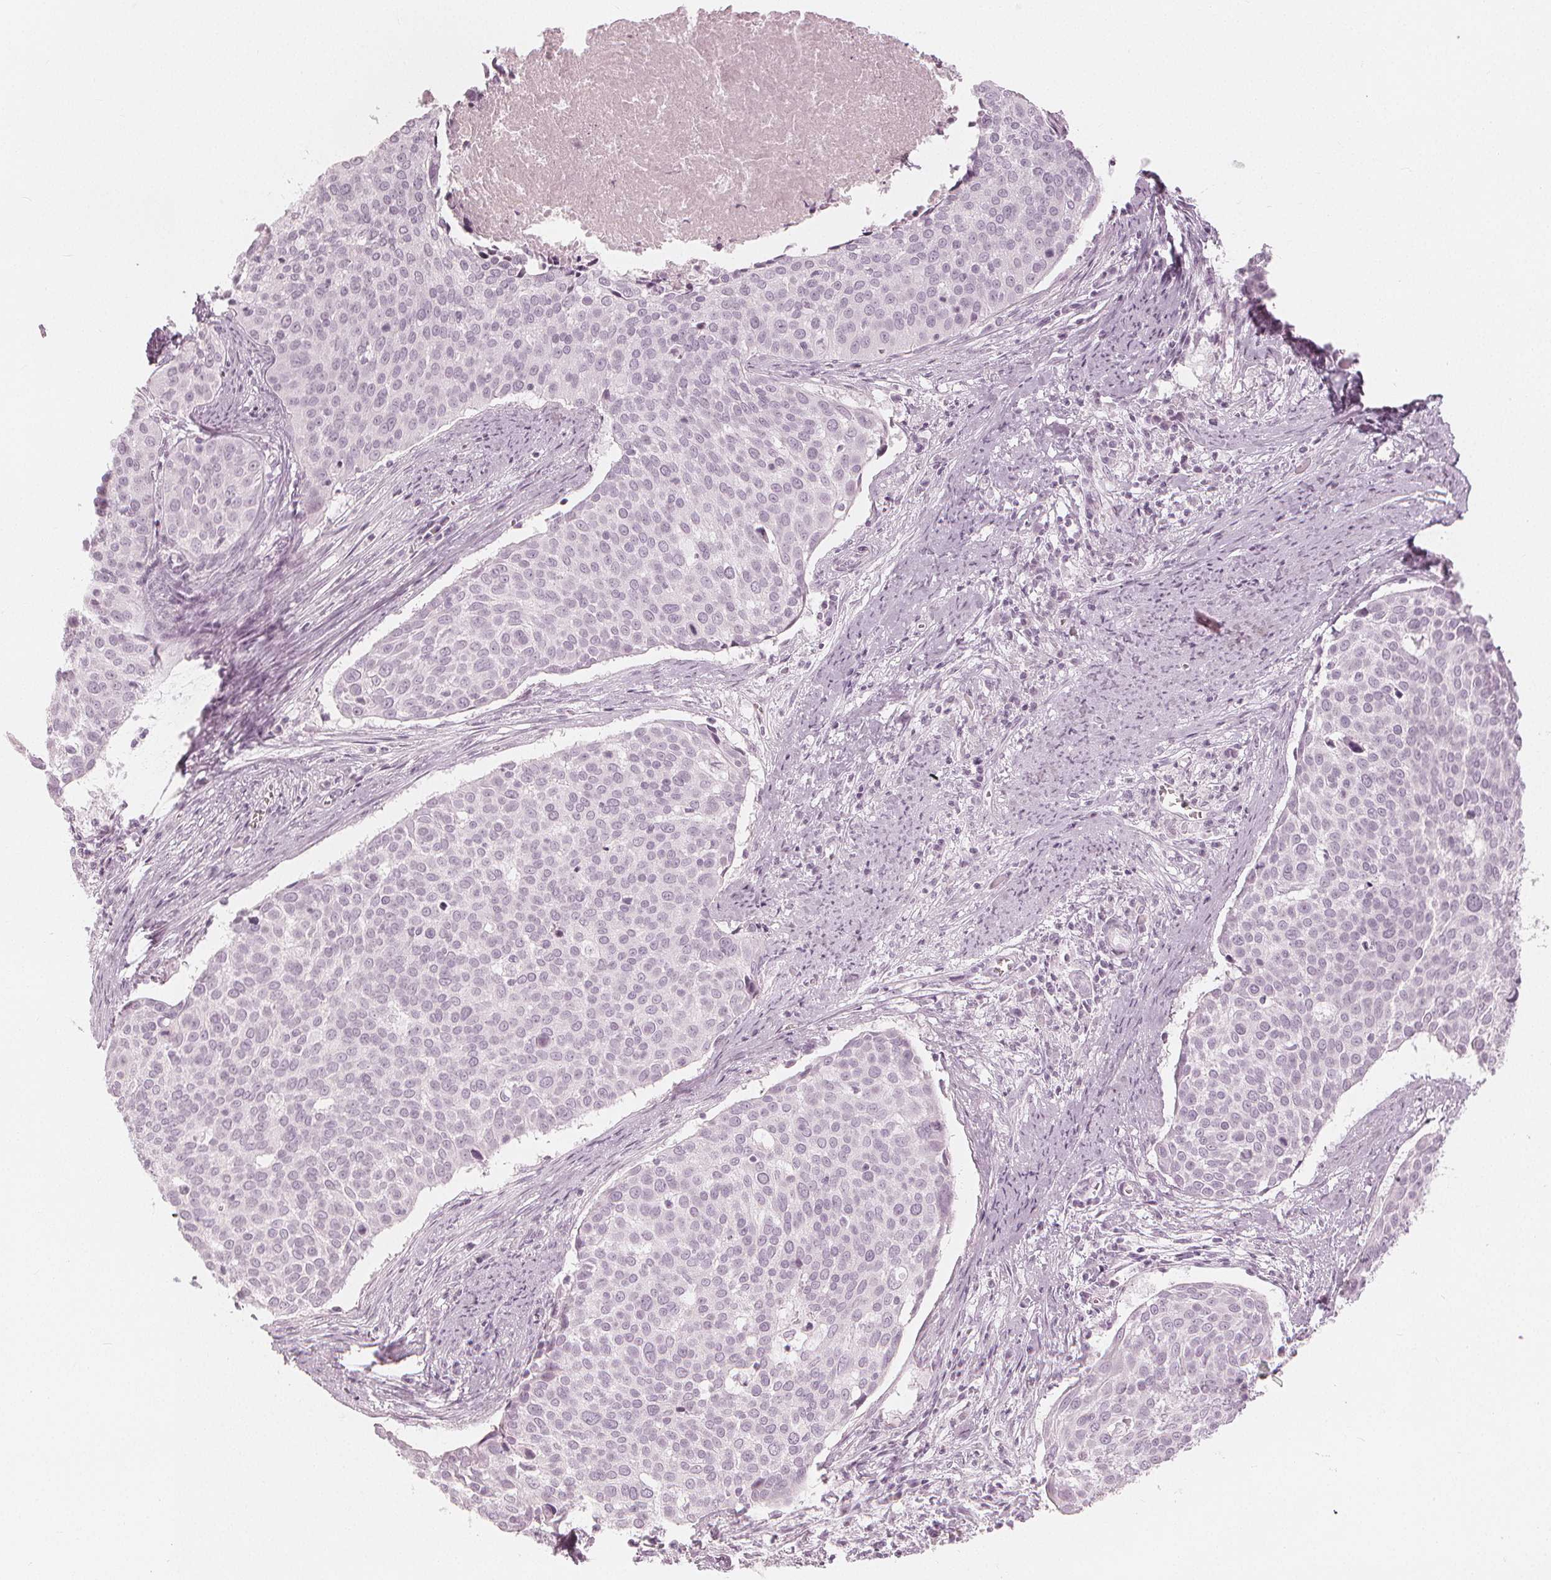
{"staining": {"intensity": "negative", "quantity": "none", "location": "none"}, "tissue": "cervical cancer", "cell_type": "Tumor cells", "image_type": "cancer", "snomed": [{"axis": "morphology", "description": "Squamous cell carcinoma, NOS"}, {"axis": "topography", "description": "Cervix"}], "caption": "Immunohistochemical staining of cervical squamous cell carcinoma shows no significant staining in tumor cells.", "gene": "PAEP", "patient": {"sex": "female", "age": 39}}